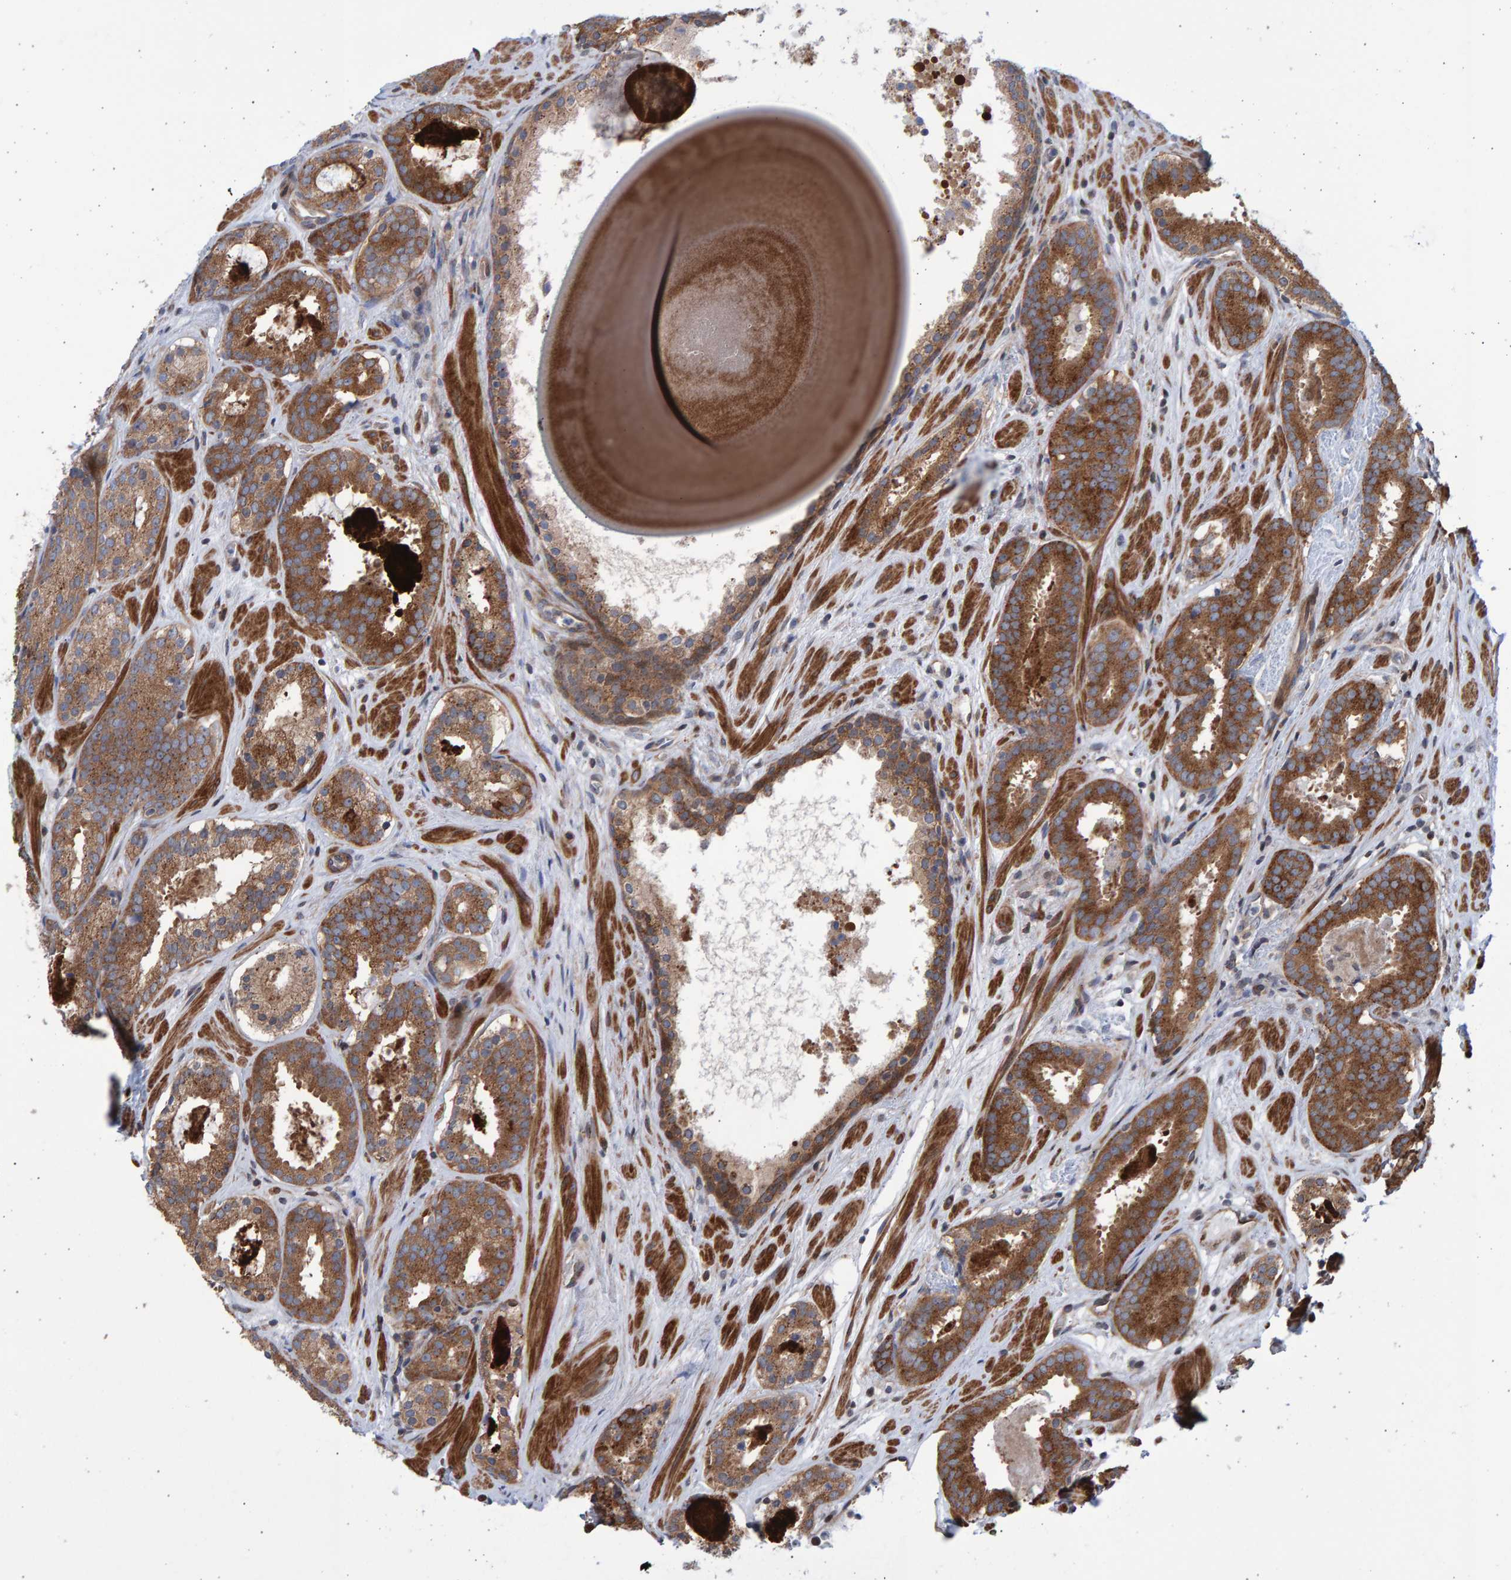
{"staining": {"intensity": "moderate", "quantity": ">75%", "location": "cytoplasmic/membranous"}, "tissue": "prostate cancer", "cell_type": "Tumor cells", "image_type": "cancer", "snomed": [{"axis": "morphology", "description": "Adenocarcinoma, Low grade"}, {"axis": "topography", "description": "Prostate"}], "caption": "A micrograph of prostate cancer (adenocarcinoma (low-grade)) stained for a protein displays moderate cytoplasmic/membranous brown staining in tumor cells.", "gene": "LRBA", "patient": {"sex": "male", "age": 69}}